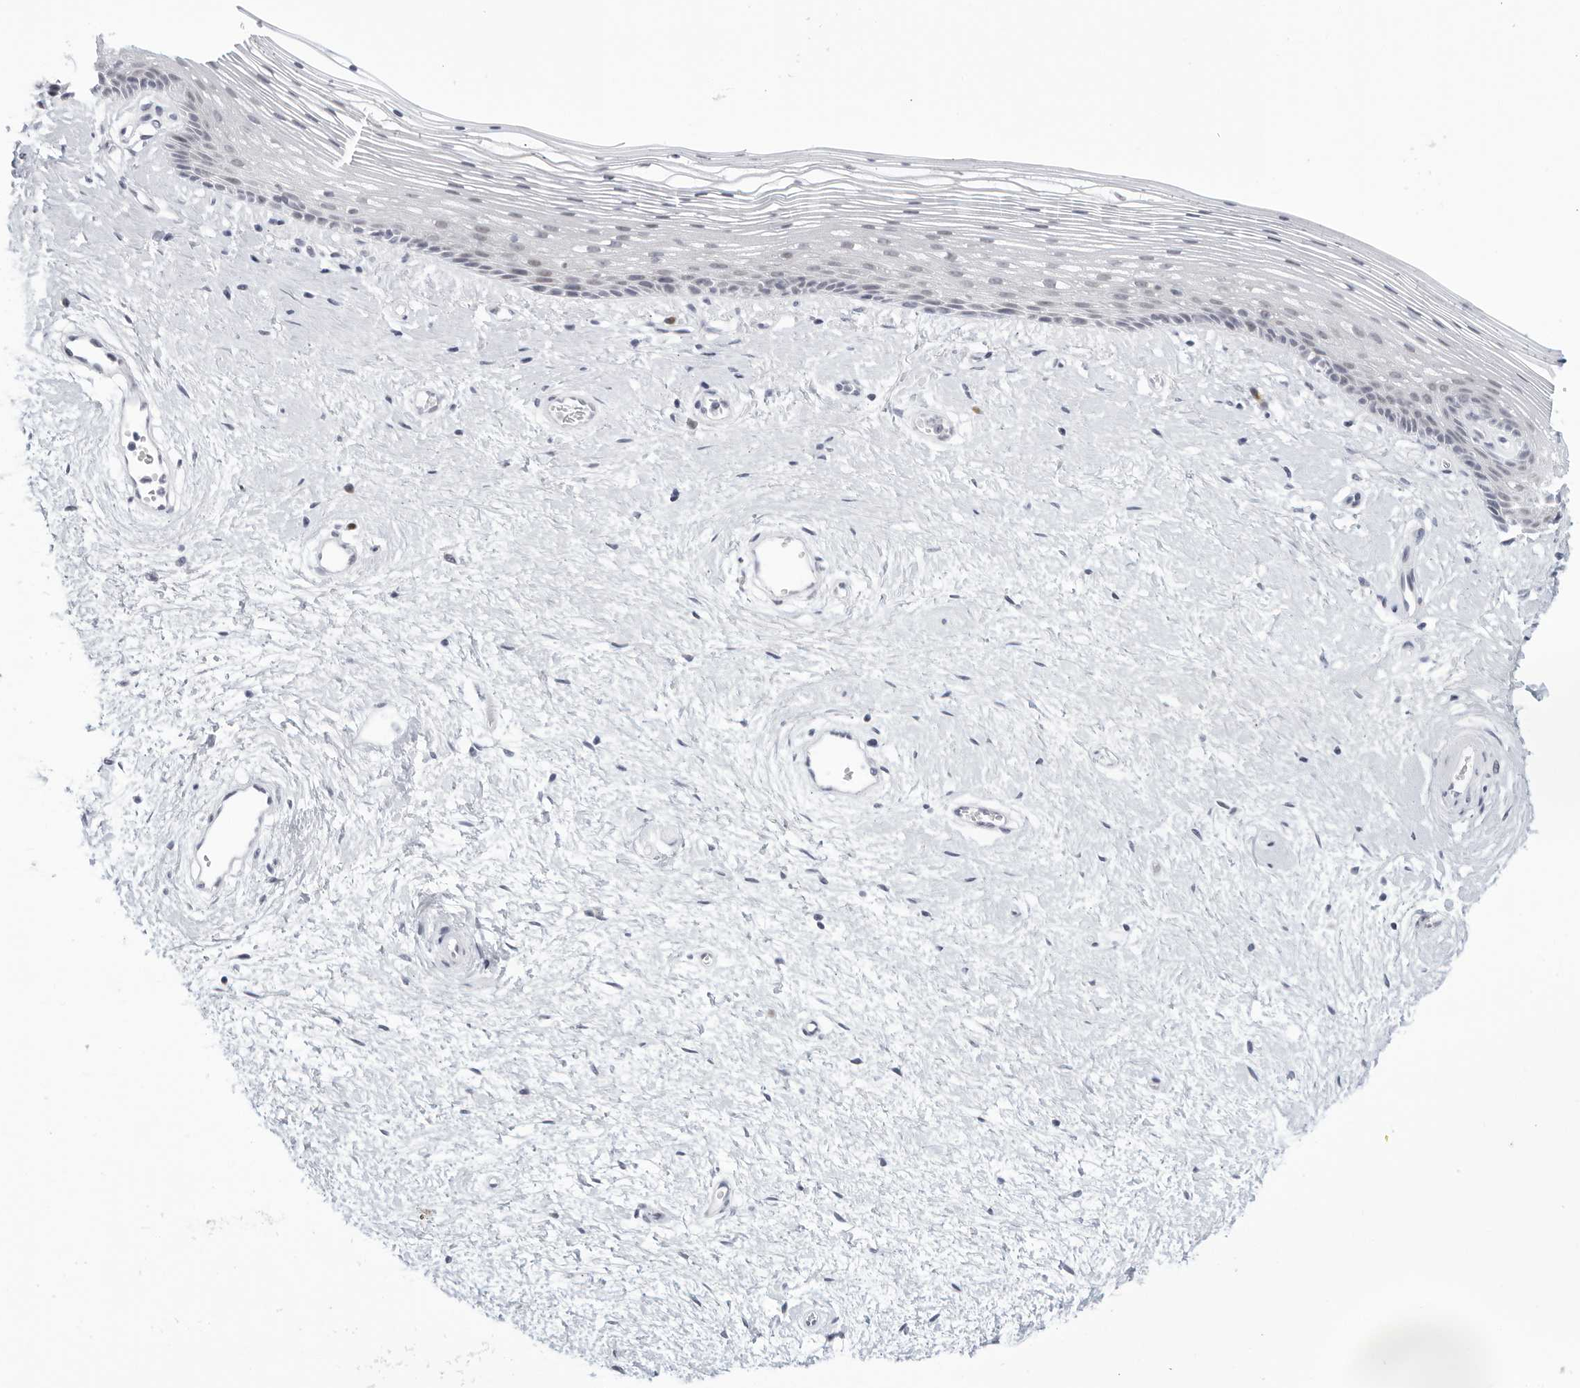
{"staining": {"intensity": "negative", "quantity": "none", "location": "none"}, "tissue": "vagina", "cell_type": "Squamous epithelial cells", "image_type": "normal", "snomed": [{"axis": "morphology", "description": "Normal tissue, NOS"}, {"axis": "topography", "description": "Vagina"}], "caption": "There is no significant staining in squamous epithelial cells of vagina. Nuclei are stained in blue.", "gene": "WDTC1", "patient": {"sex": "female", "age": 46}}